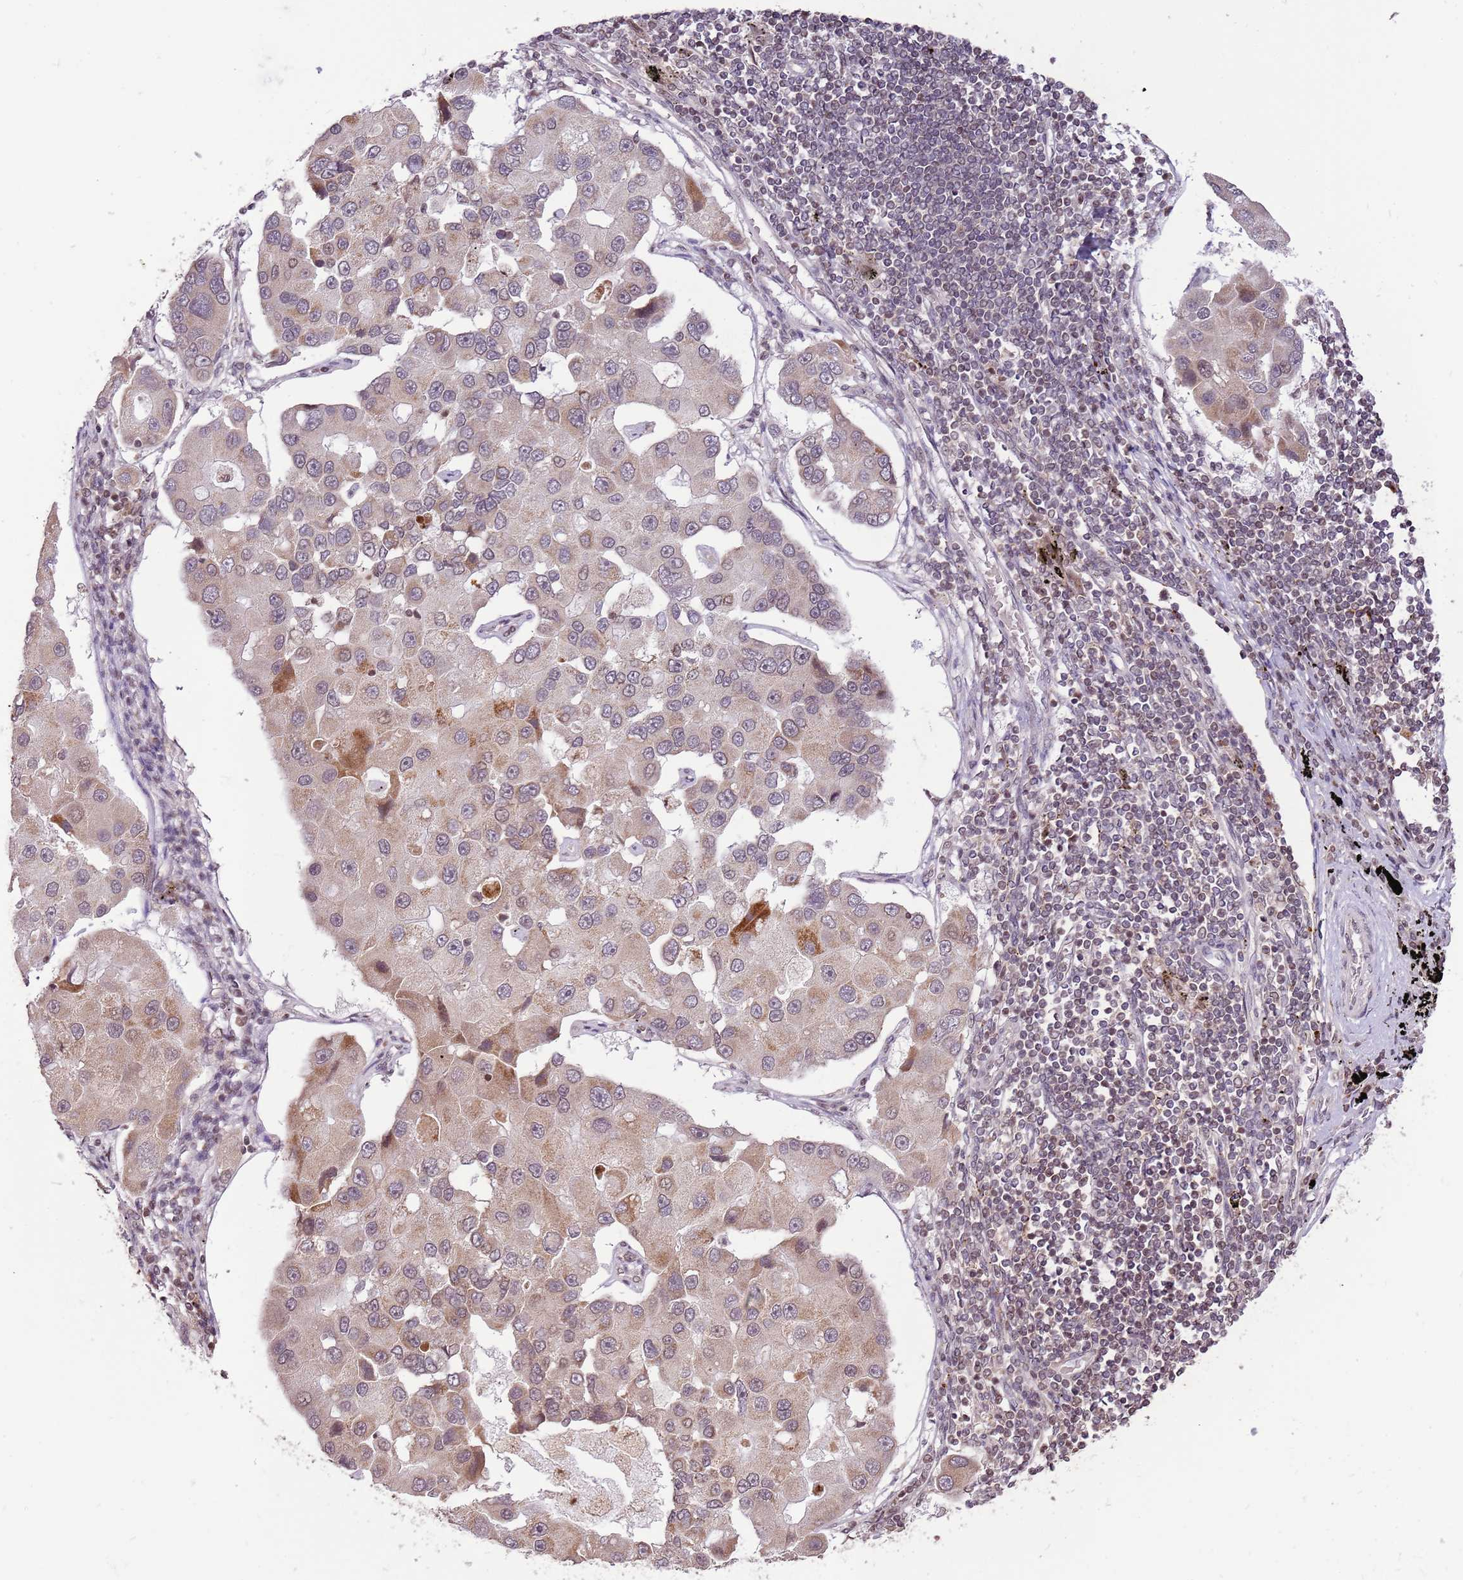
{"staining": {"intensity": "moderate", "quantity": "<25%", "location": "cytoplasmic/membranous"}, "tissue": "lung cancer", "cell_type": "Tumor cells", "image_type": "cancer", "snomed": [{"axis": "morphology", "description": "Adenocarcinoma, NOS"}, {"axis": "topography", "description": "Lung"}], "caption": "Immunohistochemical staining of human lung cancer (adenocarcinoma) exhibits moderate cytoplasmic/membranous protein positivity in approximately <25% of tumor cells.", "gene": "SAMSN1", "patient": {"sex": "female", "age": 54}}